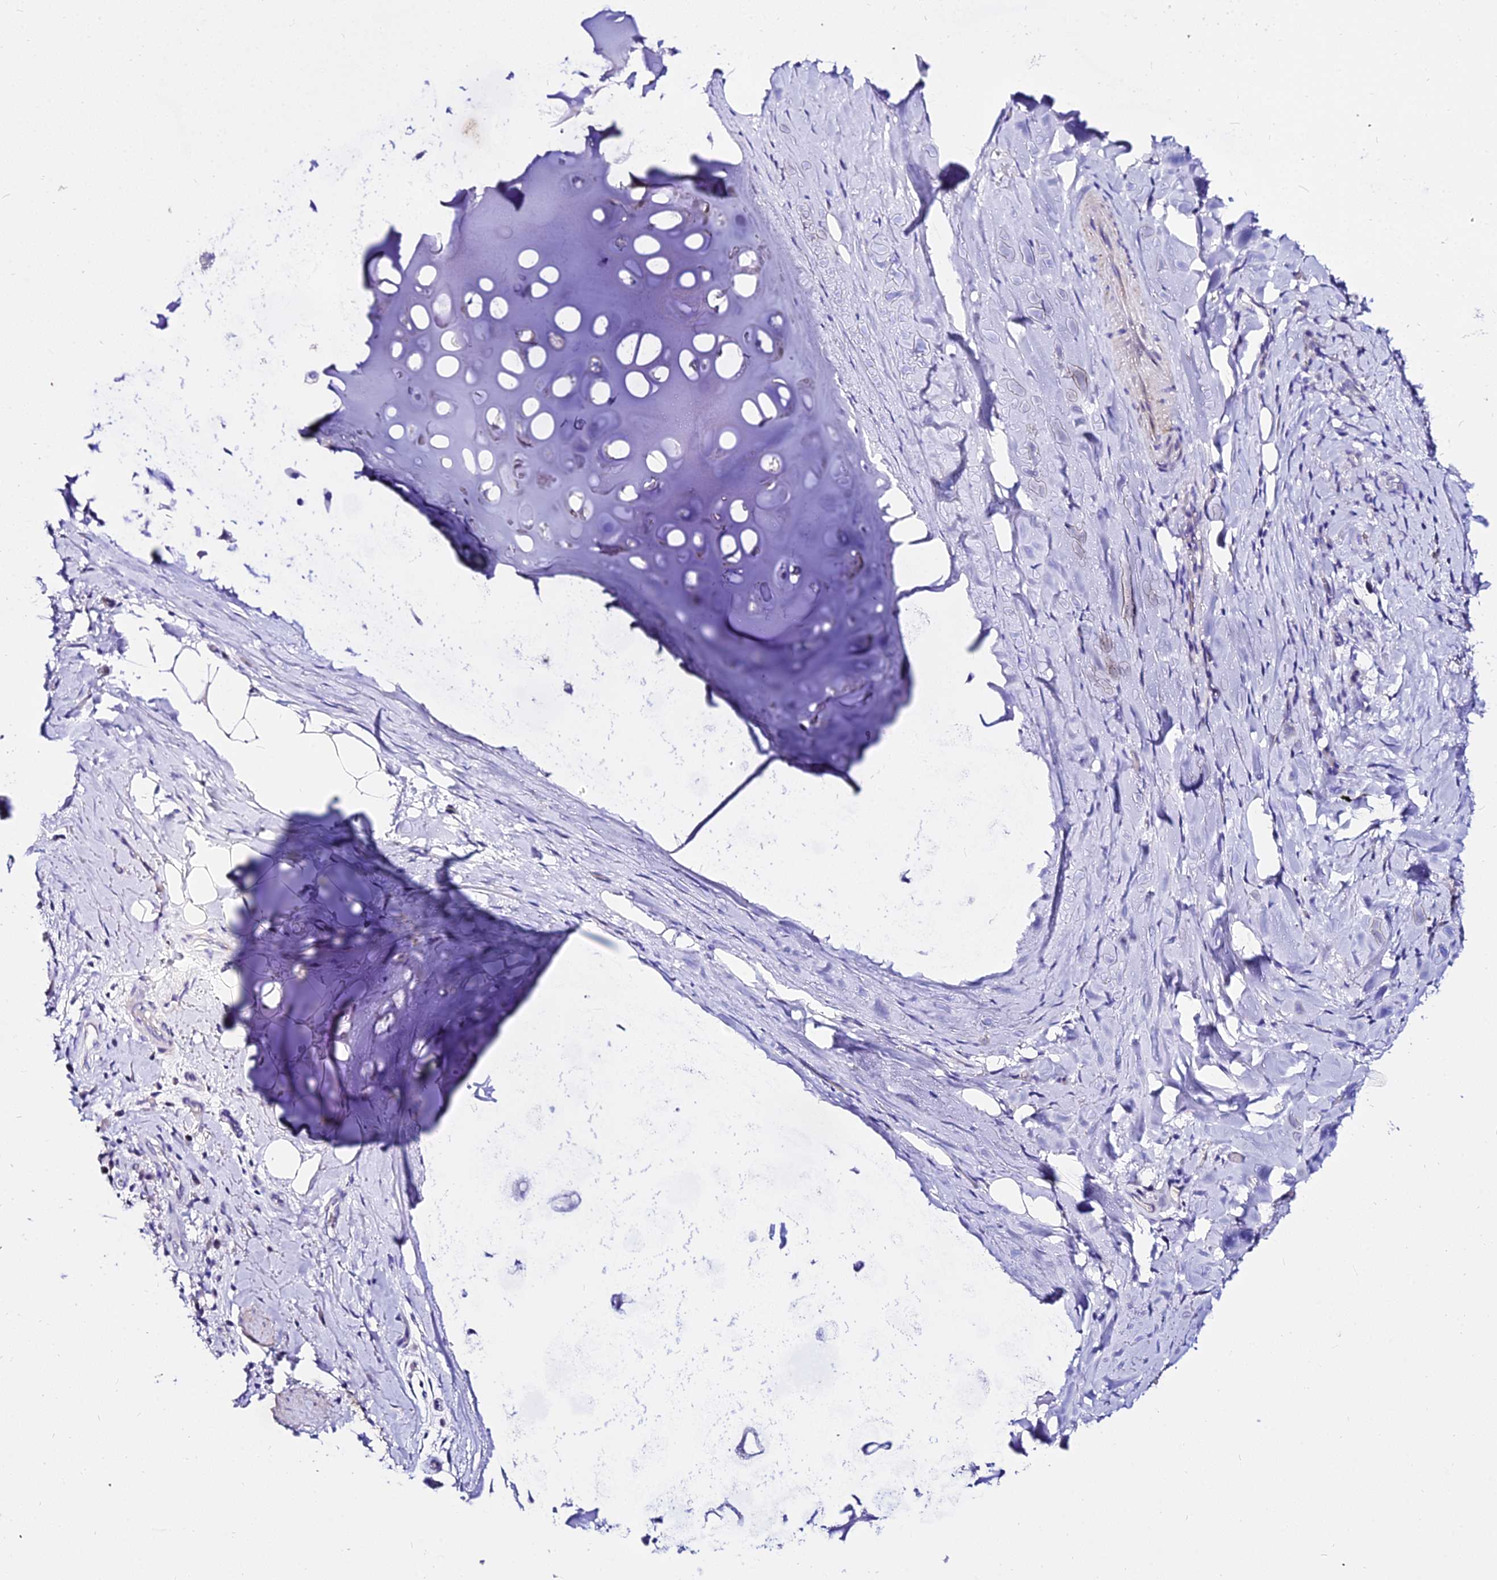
{"staining": {"intensity": "negative", "quantity": "none", "location": "none"}, "tissue": "adipose tissue", "cell_type": "Adipocytes", "image_type": "normal", "snomed": [{"axis": "morphology", "description": "Normal tissue, NOS"}, {"axis": "morphology", "description": "Squamous cell carcinoma, NOS"}, {"axis": "topography", "description": "Bronchus"}, {"axis": "topography", "description": "Lung"}], "caption": "An image of human adipose tissue is negative for staining in adipocytes. (DAB IHC with hematoxylin counter stain).", "gene": "DEFB106A", "patient": {"sex": "male", "age": 64}}